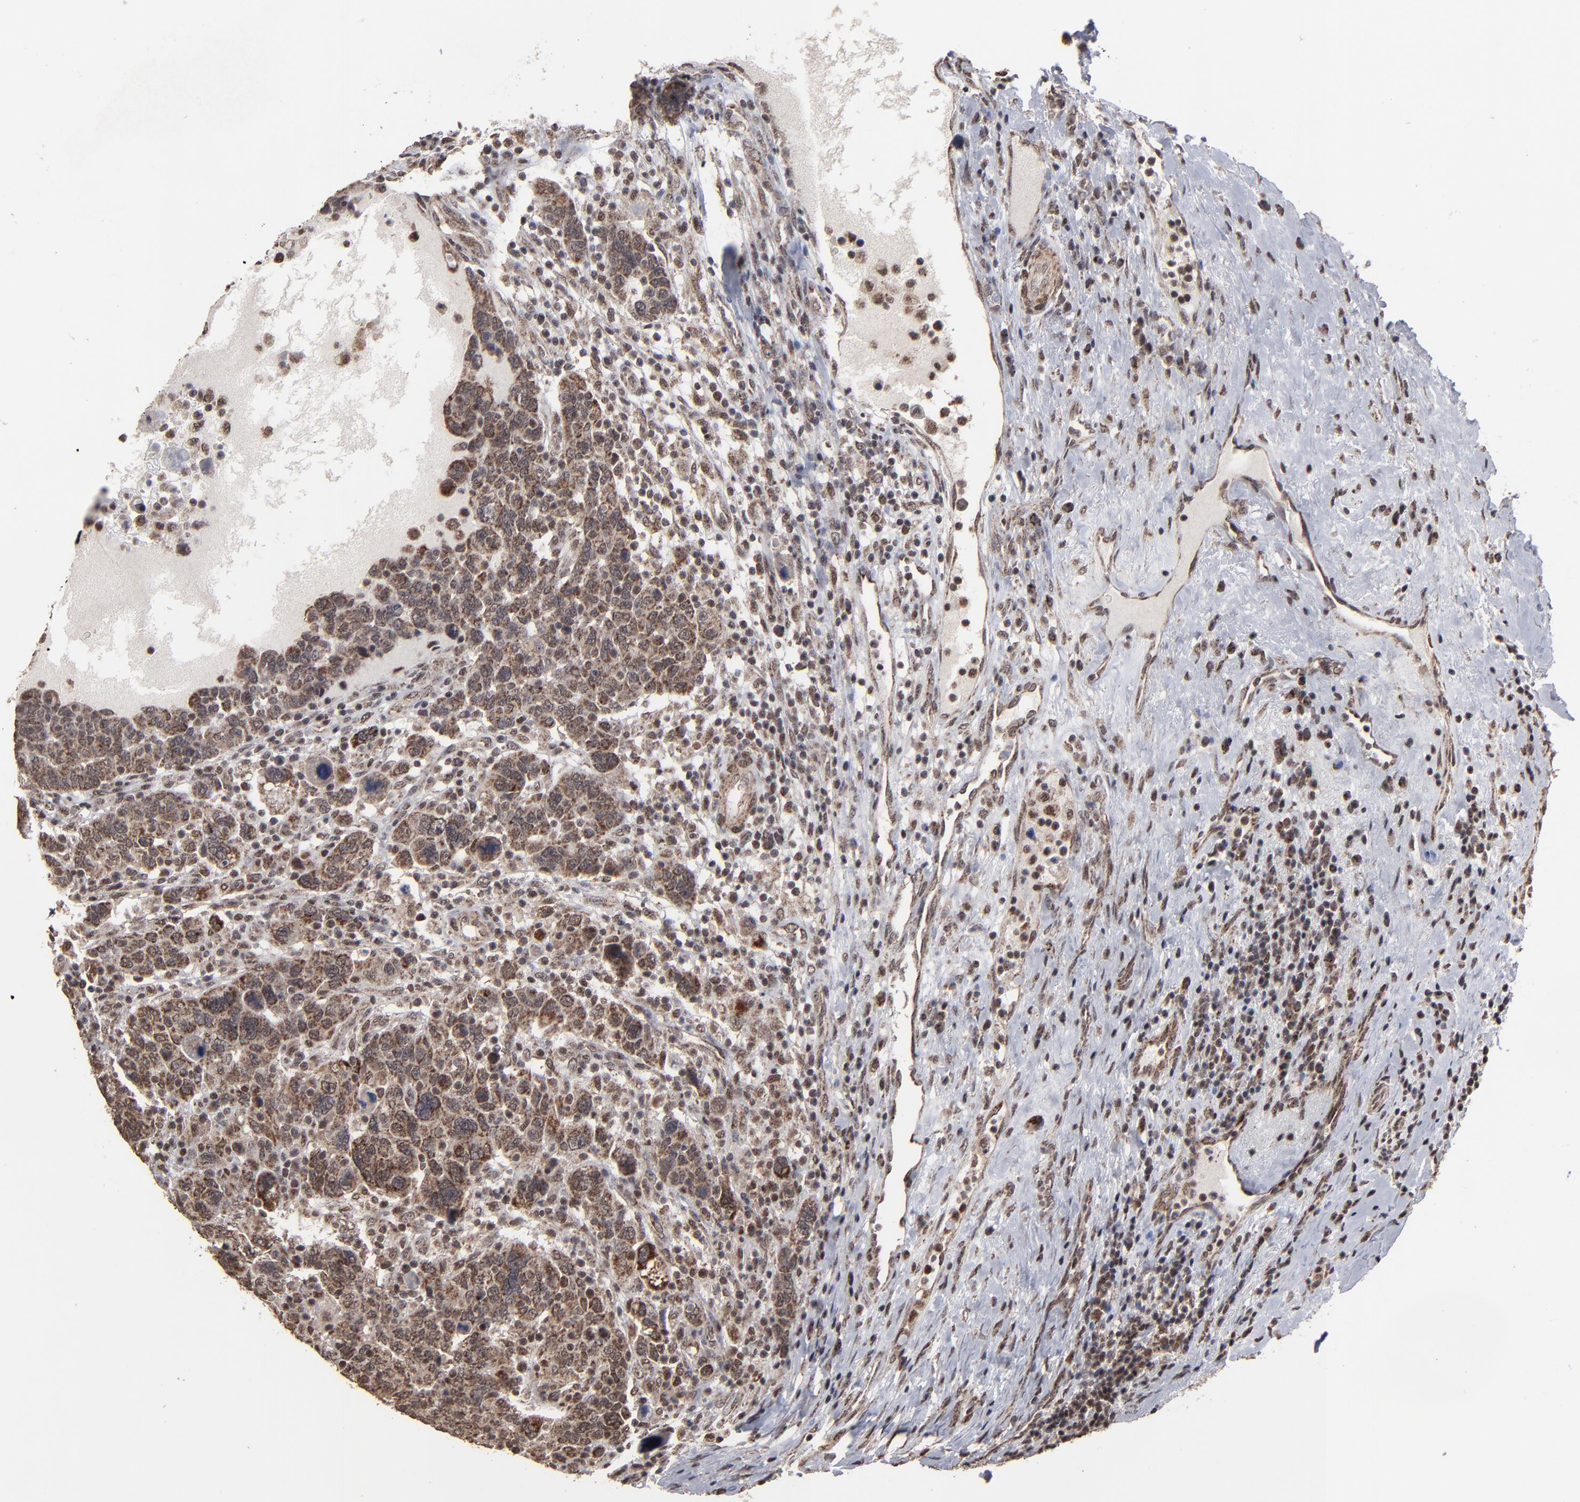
{"staining": {"intensity": "strong", "quantity": ">75%", "location": "cytoplasmic/membranous"}, "tissue": "breast cancer", "cell_type": "Tumor cells", "image_type": "cancer", "snomed": [{"axis": "morphology", "description": "Duct carcinoma"}, {"axis": "topography", "description": "Breast"}], "caption": "This is an image of IHC staining of breast cancer, which shows strong expression in the cytoplasmic/membranous of tumor cells.", "gene": "BNIP3", "patient": {"sex": "female", "age": 37}}